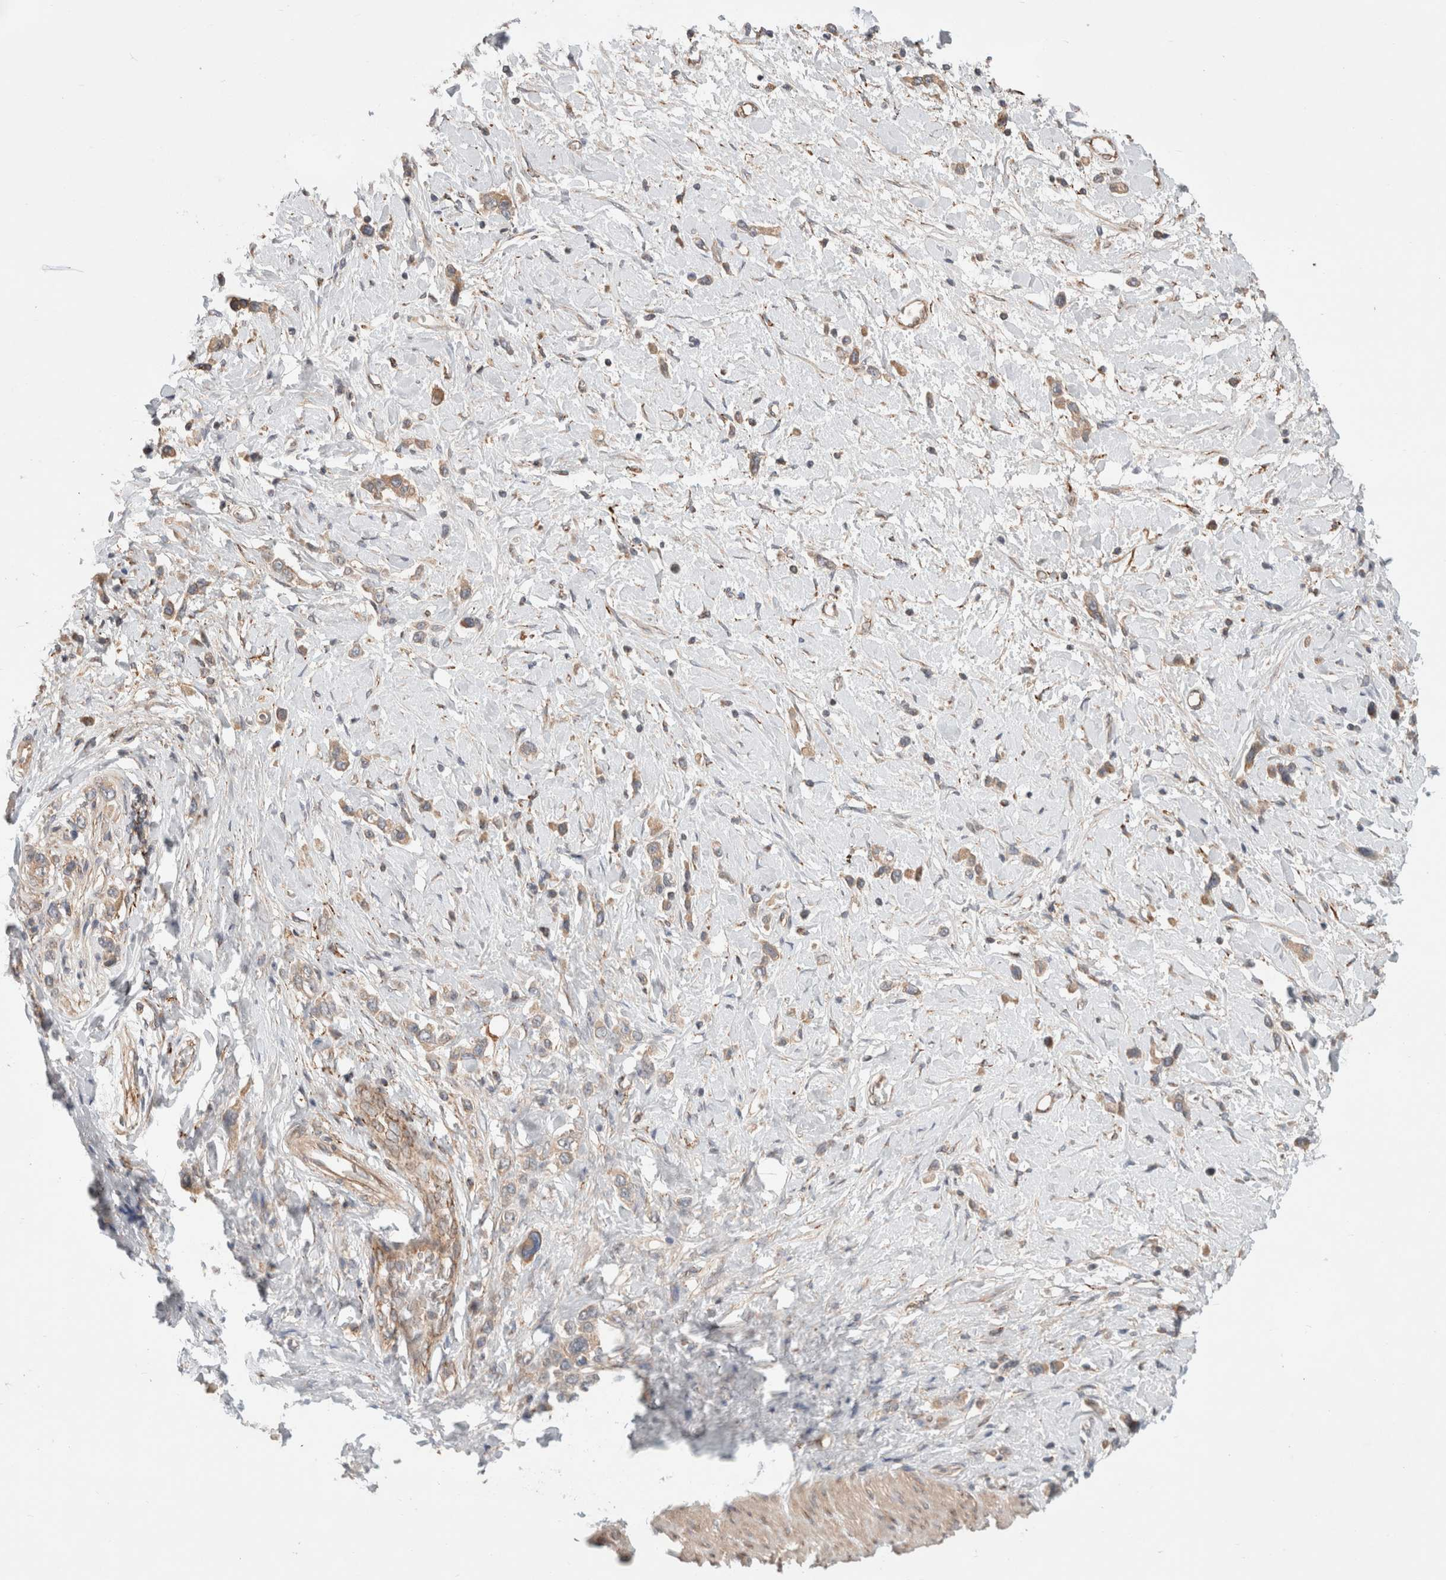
{"staining": {"intensity": "weak", "quantity": ">75%", "location": "cytoplasmic/membranous"}, "tissue": "stomach cancer", "cell_type": "Tumor cells", "image_type": "cancer", "snomed": [{"axis": "morphology", "description": "Adenocarcinoma, NOS"}, {"axis": "topography", "description": "Stomach"}], "caption": "Human stomach adenocarcinoma stained with a brown dye exhibits weak cytoplasmic/membranous positive positivity in about >75% of tumor cells.", "gene": "HROB", "patient": {"sex": "female", "age": 65}}